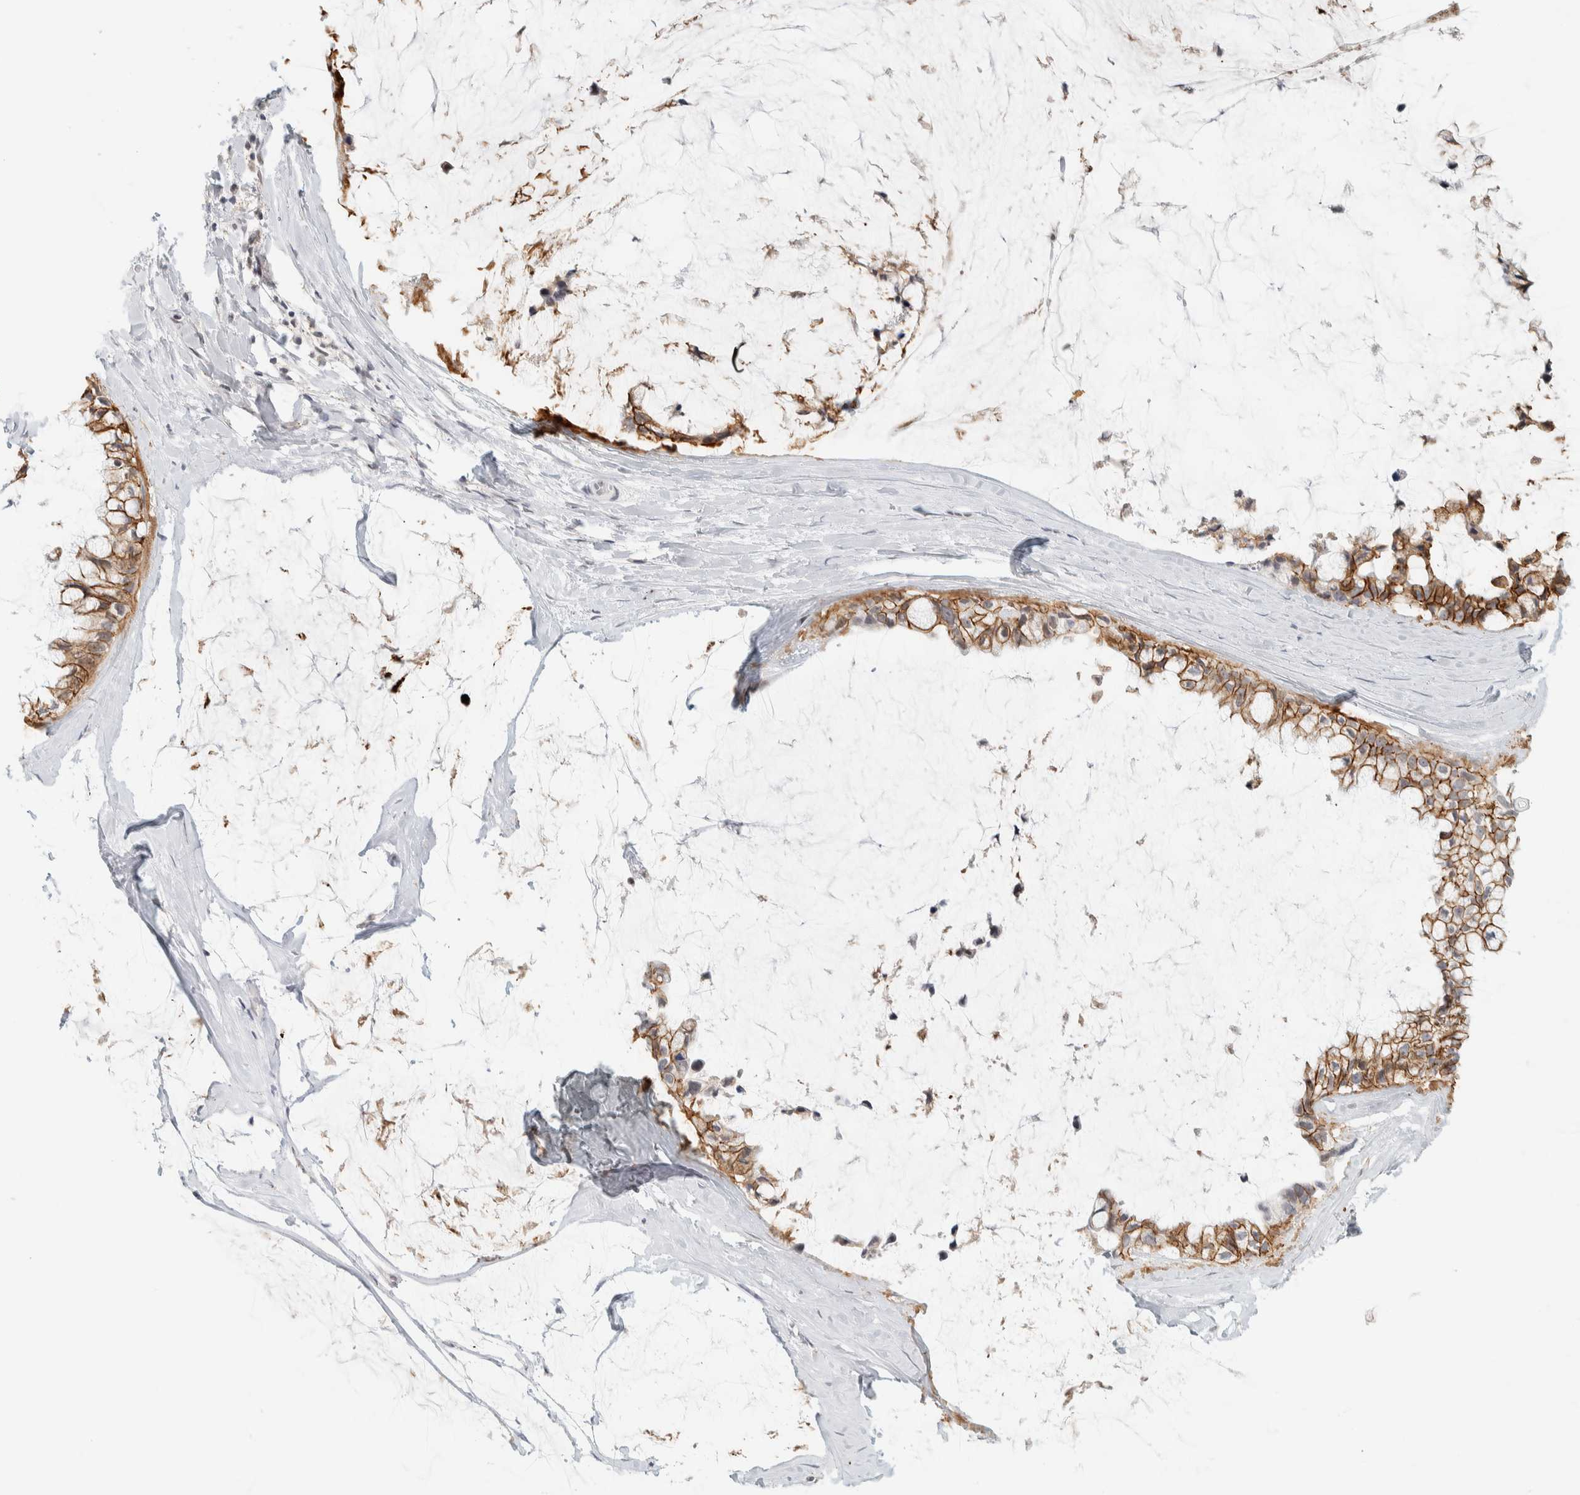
{"staining": {"intensity": "moderate", "quantity": ">75%", "location": "cytoplasmic/membranous"}, "tissue": "ovarian cancer", "cell_type": "Tumor cells", "image_type": "cancer", "snomed": [{"axis": "morphology", "description": "Cystadenocarcinoma, mucinous, NOS"}, {"axis": "topography", "description": "Ovary"}], "caption": "Moderate cytoplasmic/membranous expression for a protein is present in approximately >75% of tumor cells of ovarian mucinous cystadenocarcinoma using immunohistochemistry.", "gene": "CDH17", "patient": {"sex": "female", "age": 39}}